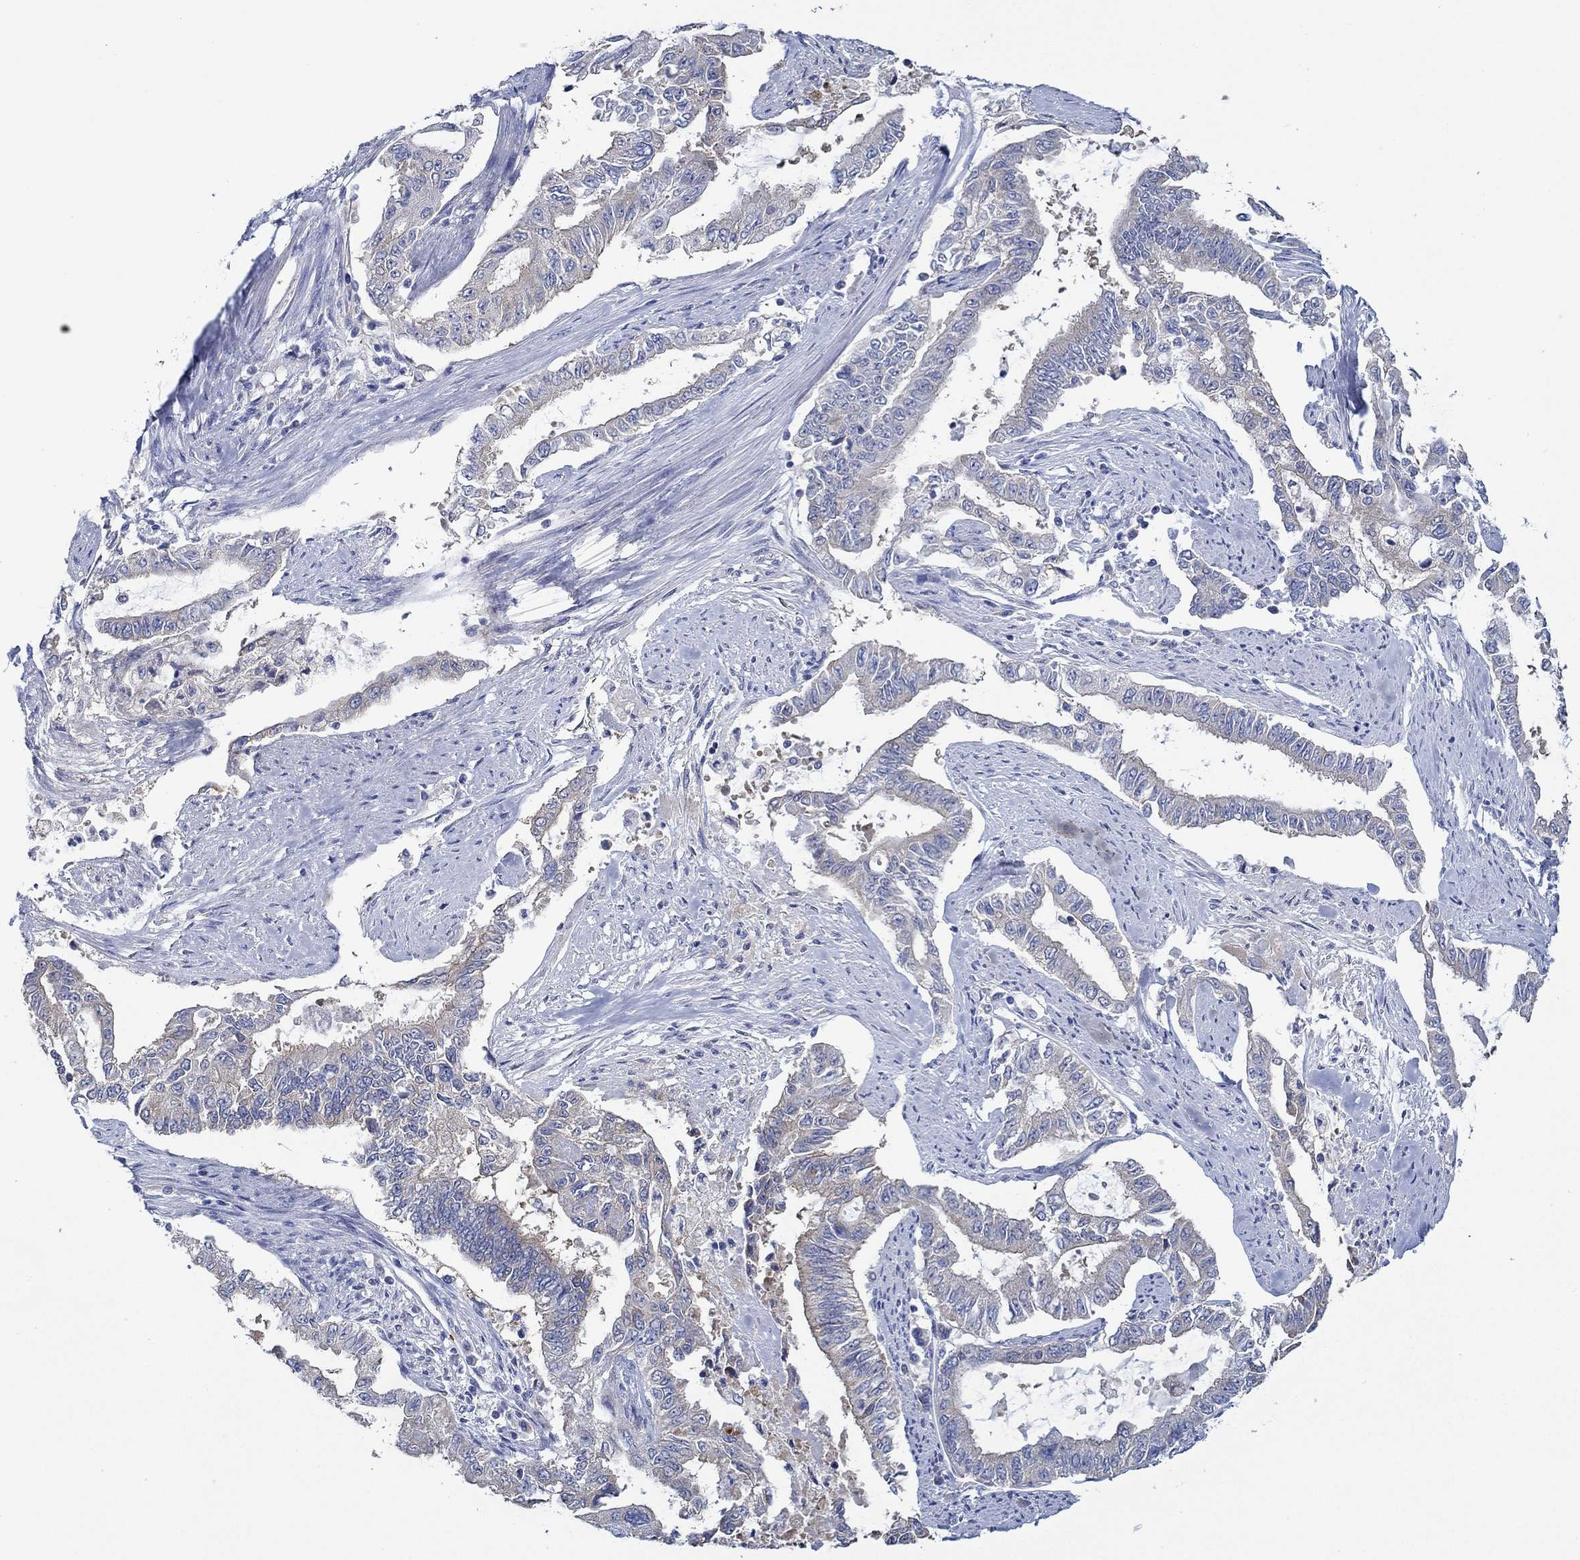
{"staining": {"intensity": "negative", "quantity": "none", "location": "none"}, "tissue": "endometrial cancer", "cell_type": "Tumor cells", "image_type": "cancer", "snomed": [{"axis": "morphology", "description": "Adenocarcinoma, NOS"}, {"axis": "topography", "description": "Uterus"}], "caption": "Immunohistochemistry micrograph of human endometrial adenocarcinoma stained for a protein (brown), which exhibits no positivity in tumor cells.", "gene": "SLC27A3", "patient": {"sex": "female", "age": 59}}